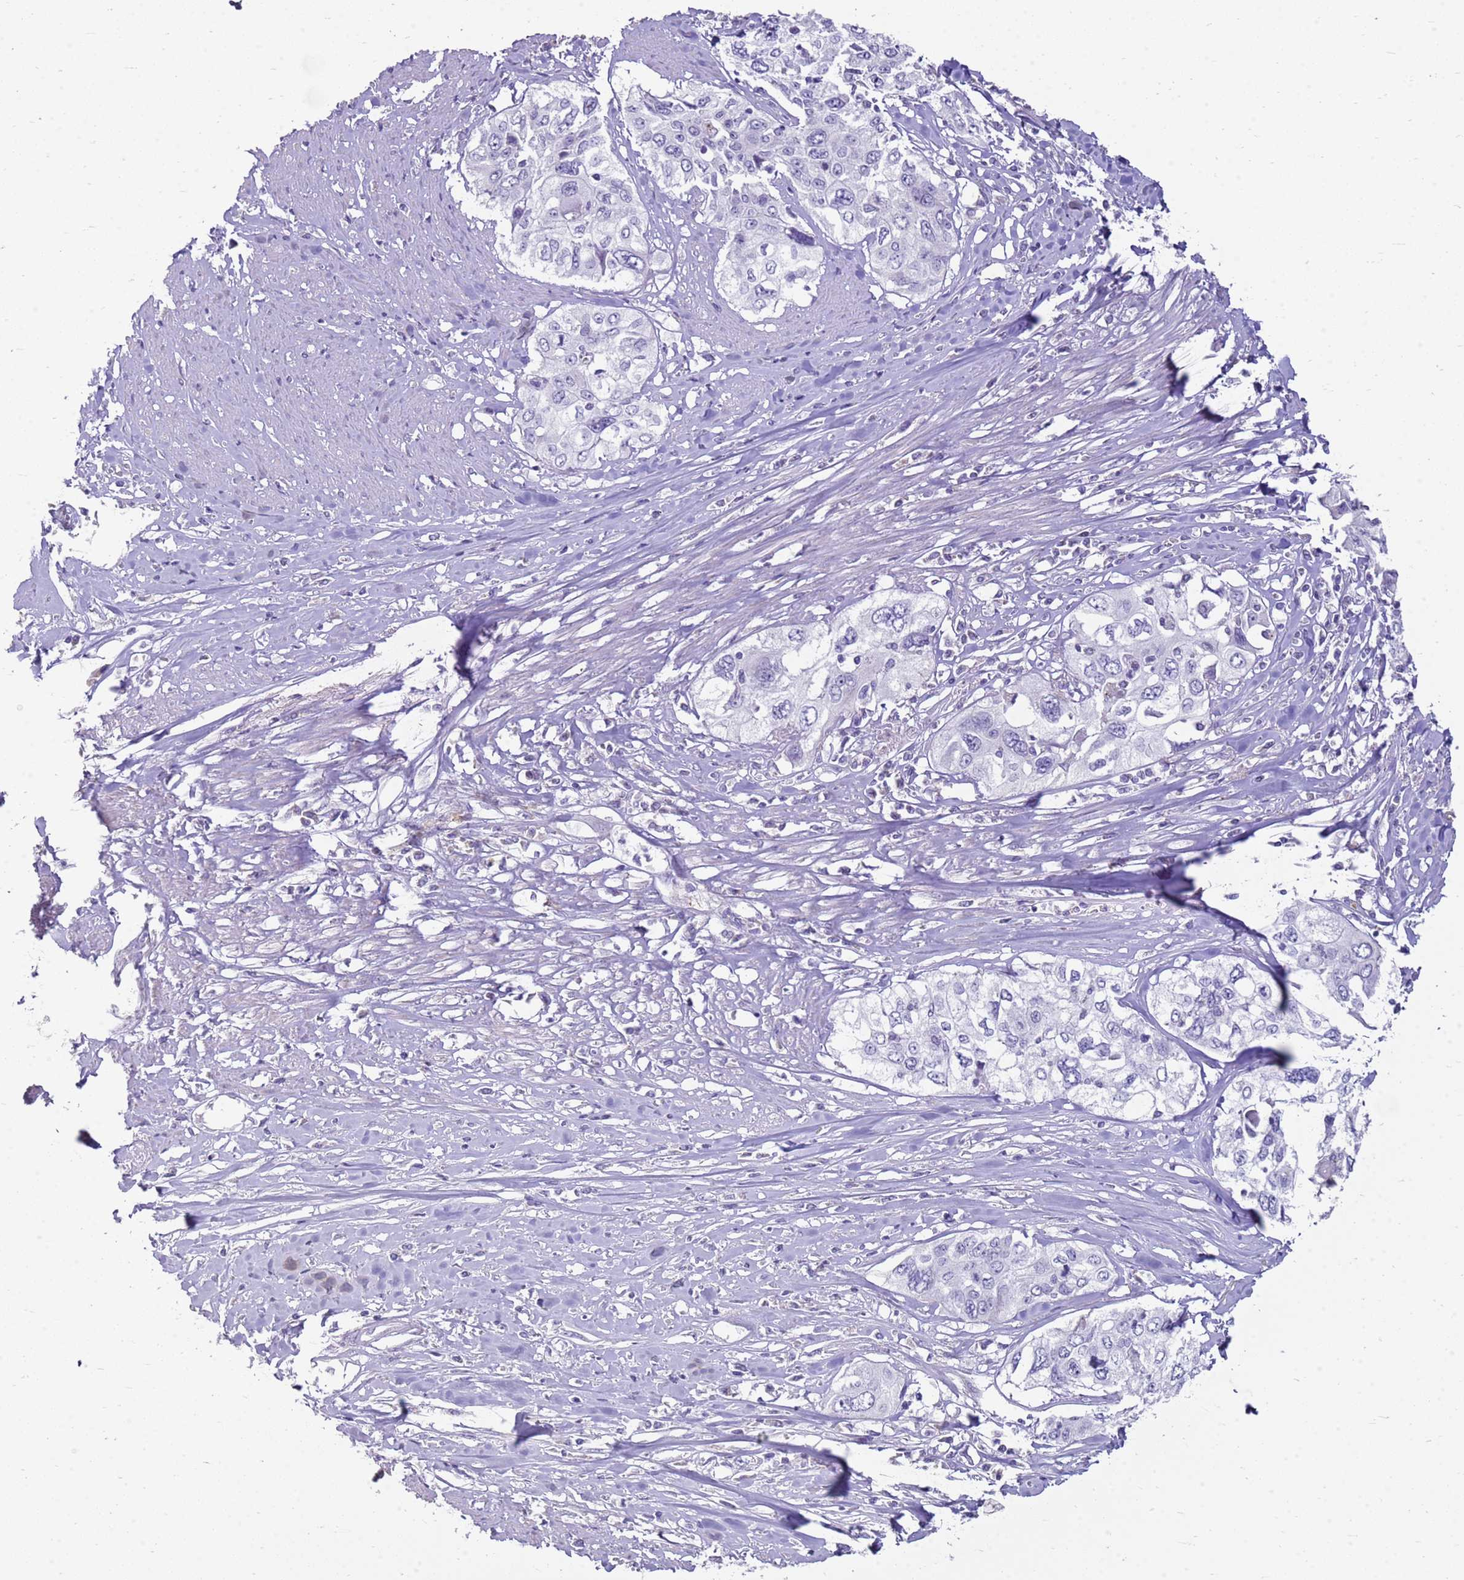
{"staining": {"intensity": "negative", "quantity": "none", "location": "none"}, "tissue": "cervical cancer", "cell_type": "Tumor cells", "image_type": "cancer", "snomed": [{"axis": "morphology", "description": "Squamous cell carcinoma, NOS"}, {"axis": "topography", "description": "Cervix"}], "caption": "IHC histopathology image of human cervical cancer stained for a protein (brown), which demonstrates no expression in tumor cells.", "gene": "FABP2", "patient": {"sex": "female", "age": 31}}